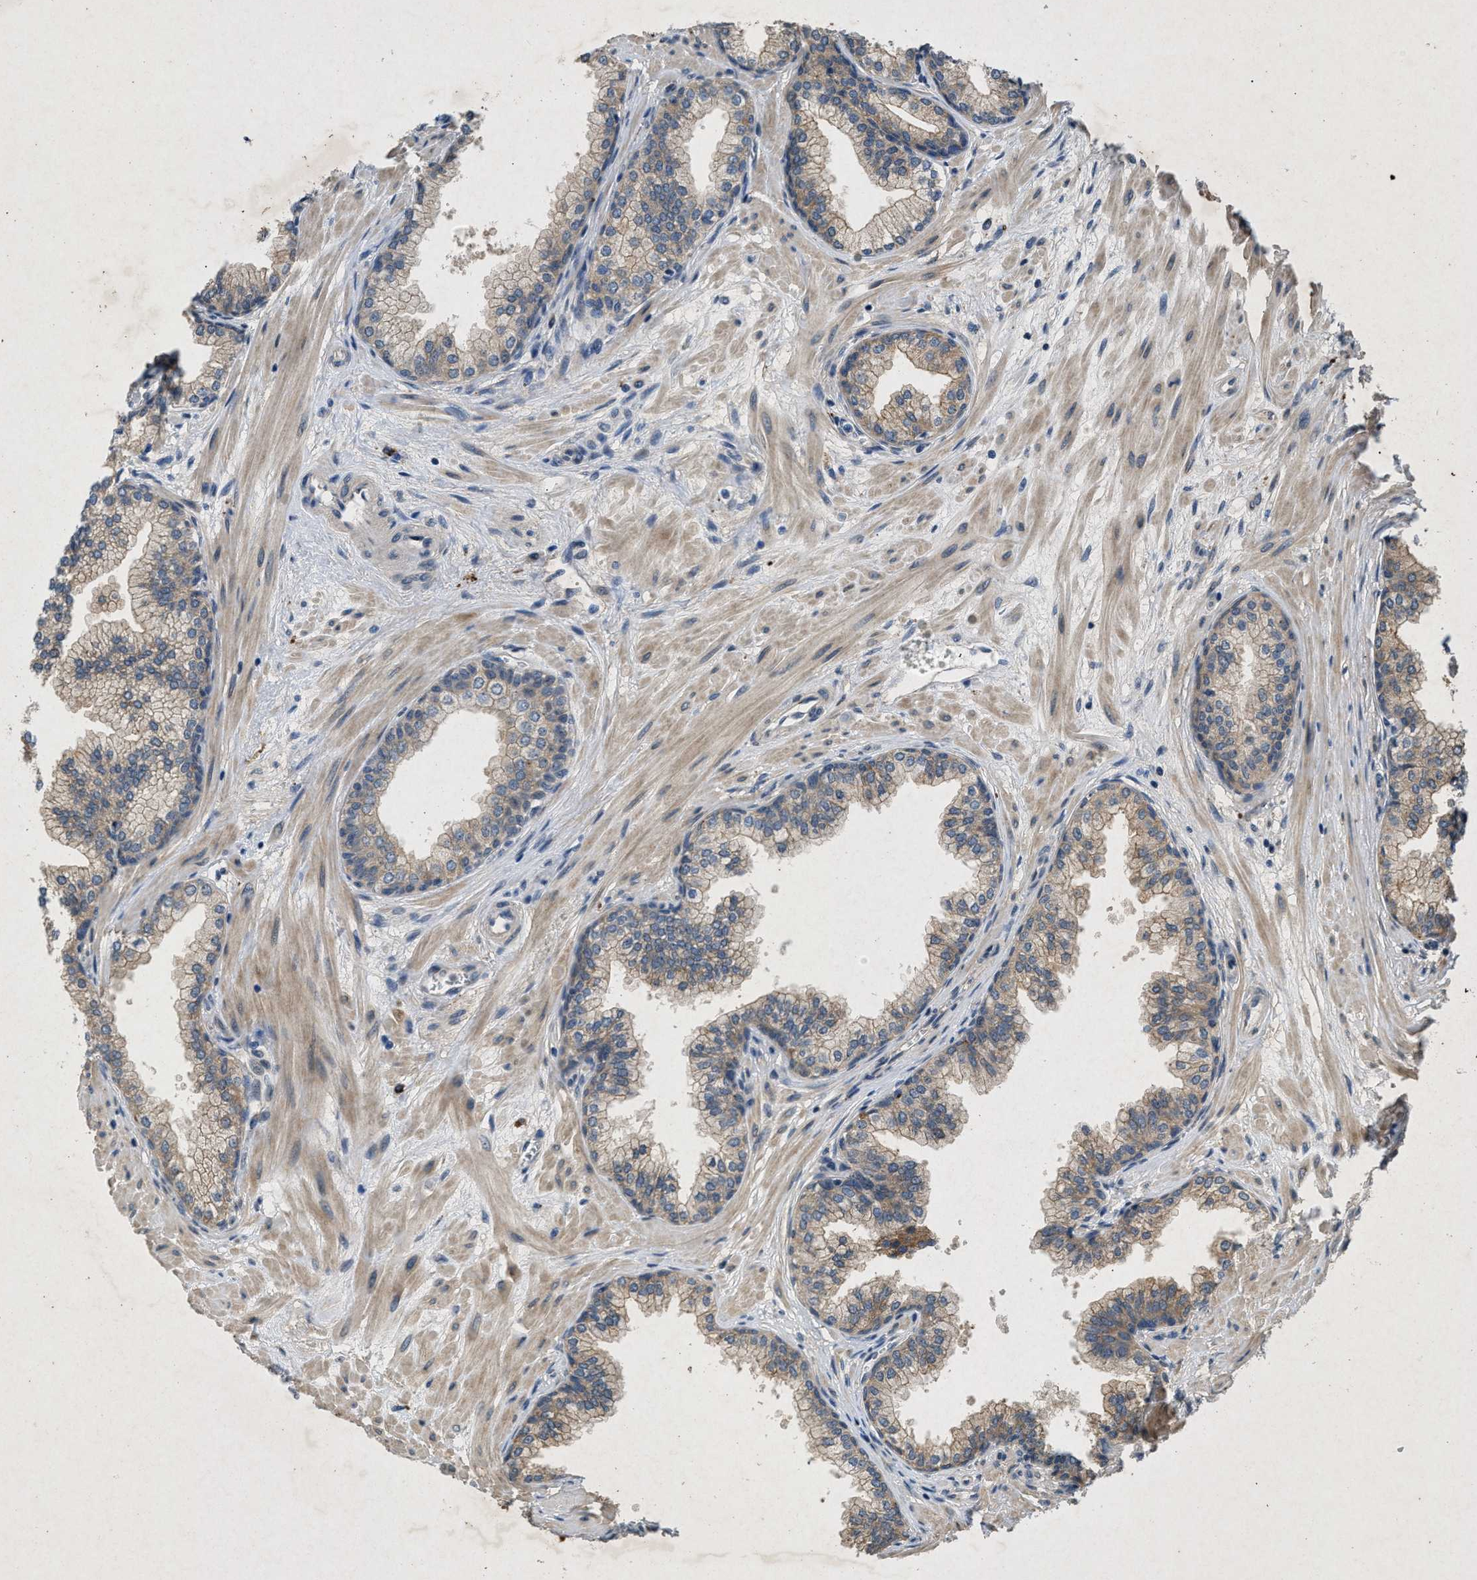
{"staining": {"intensity": "moderate", "quantity": ">75%", "location": "cytoplasmic/membranous"}, "tissue": "prostate", "cell_type": "Glandular cells", "image_type": "normal", "snomed": [{"axis": "morphology", "description": "Normal tissue, NOS"}, {"axis": "morphology", "description": "Urothelial carcinoma, Low grade"}, {"axis": "topography", "description": "Urinary bladder"}, {"axis": "topography", "description": "Prostate"}], "caption": "Protein expression by immunohistochemistry demonstrates moderate cytoplasmic/membranous staining in approximately >75% of glandular cells in normal prostate. The staining is performed using DAB brown chromogen to label protein expression. The nuclei are counter-stained blue using hematoxylin.", "gene": "PRKG2", "patient": {"sex": "male", "age": 60}}